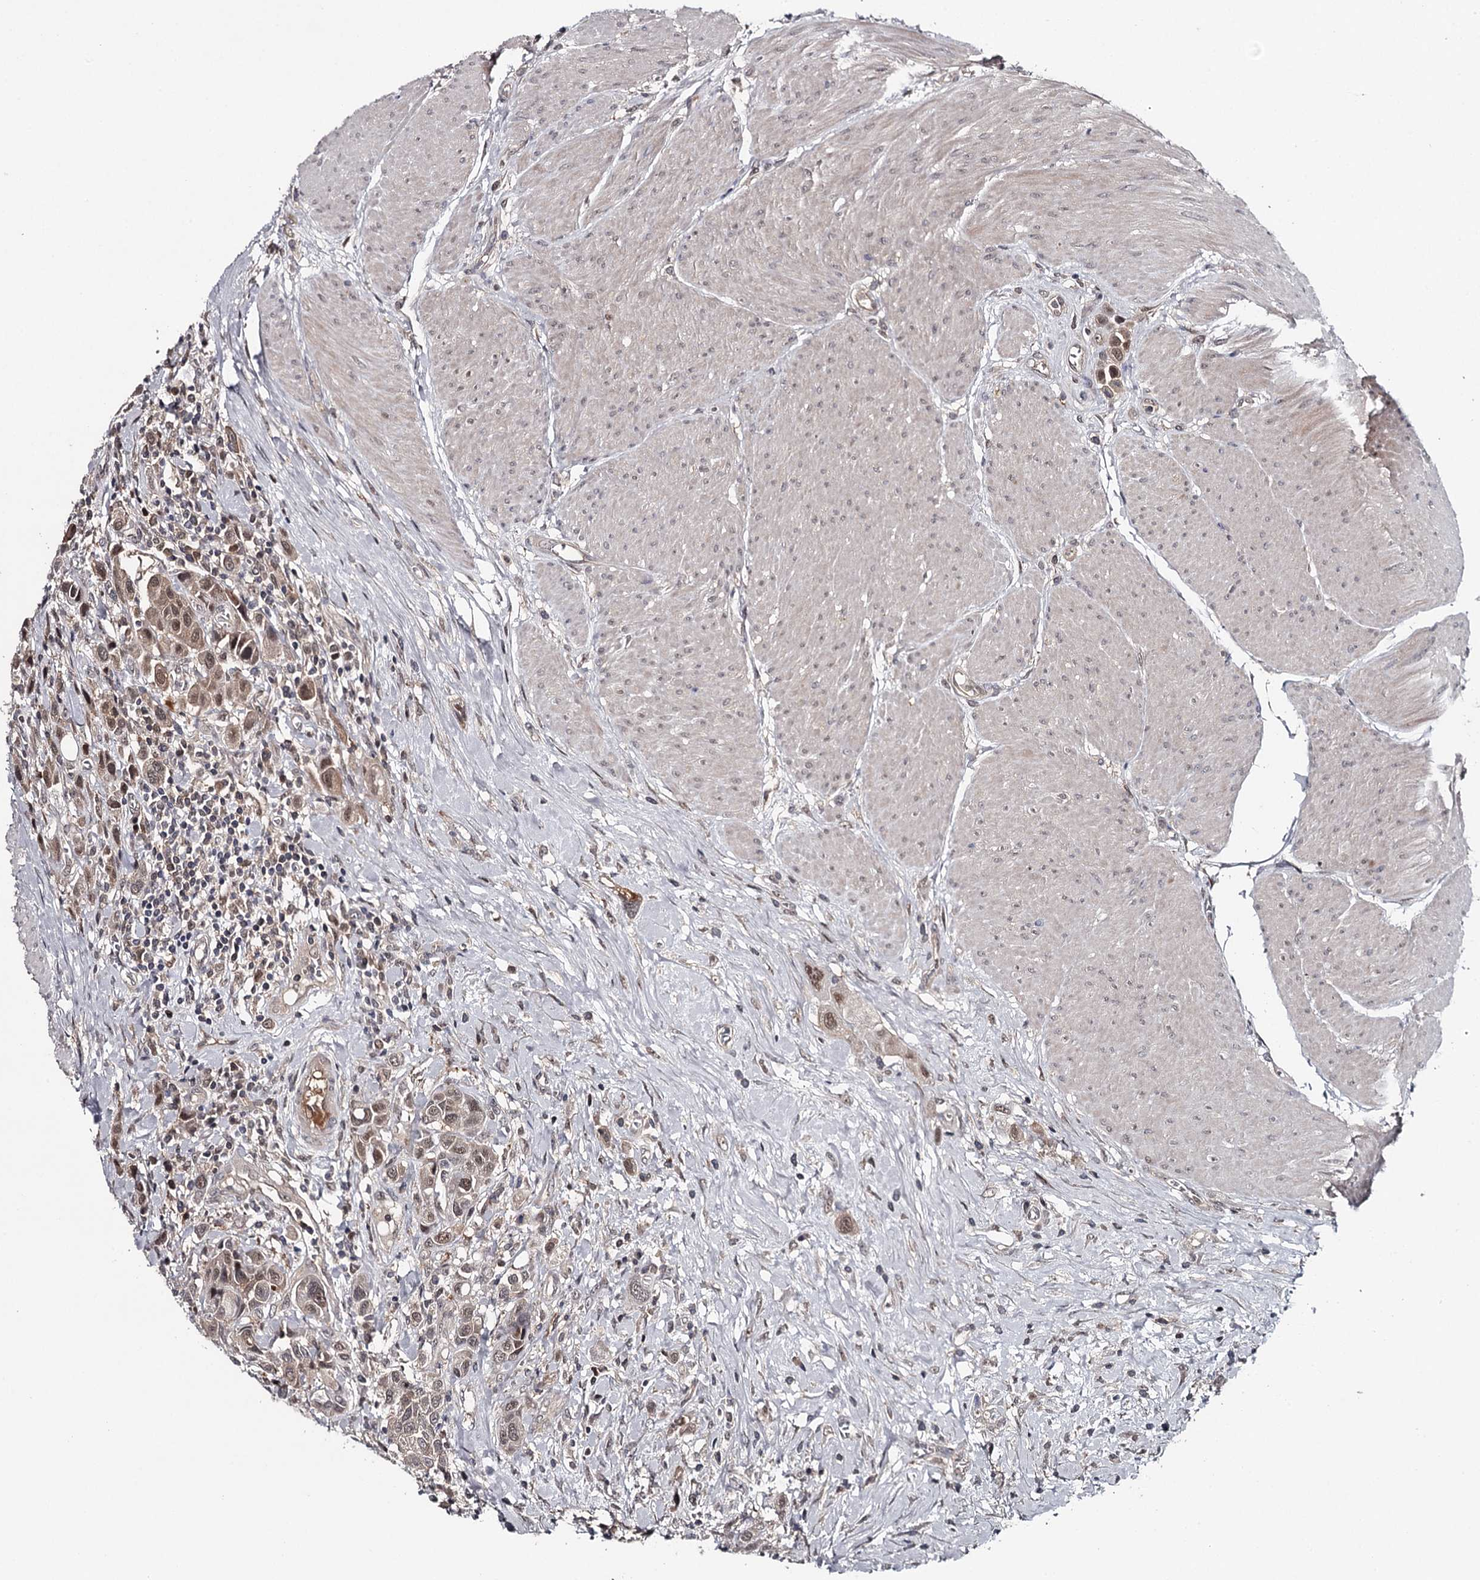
{"staining": {"intensity": "weak", "quantity": ">75%", "location": "cytoplasmic/membranous,nuclear"}, "tissue": "urothelial cancer", "cell_type": "Tumor cells", "image_type": "cancer", "snomed": [{"axis": "morphology", "description": "Urothelial carcinoma, High grade"}, {"axis": "topography", "description": "Urinary bladder"}], "caption": "Protein expression analysis of human urothelial cancer reveals weak cytoplasmic/membranous and nuclear positivity in approximately >75% of tumor cells.", "gene": "GTSF1", "patient": {"sex": "male", "age": 50}}